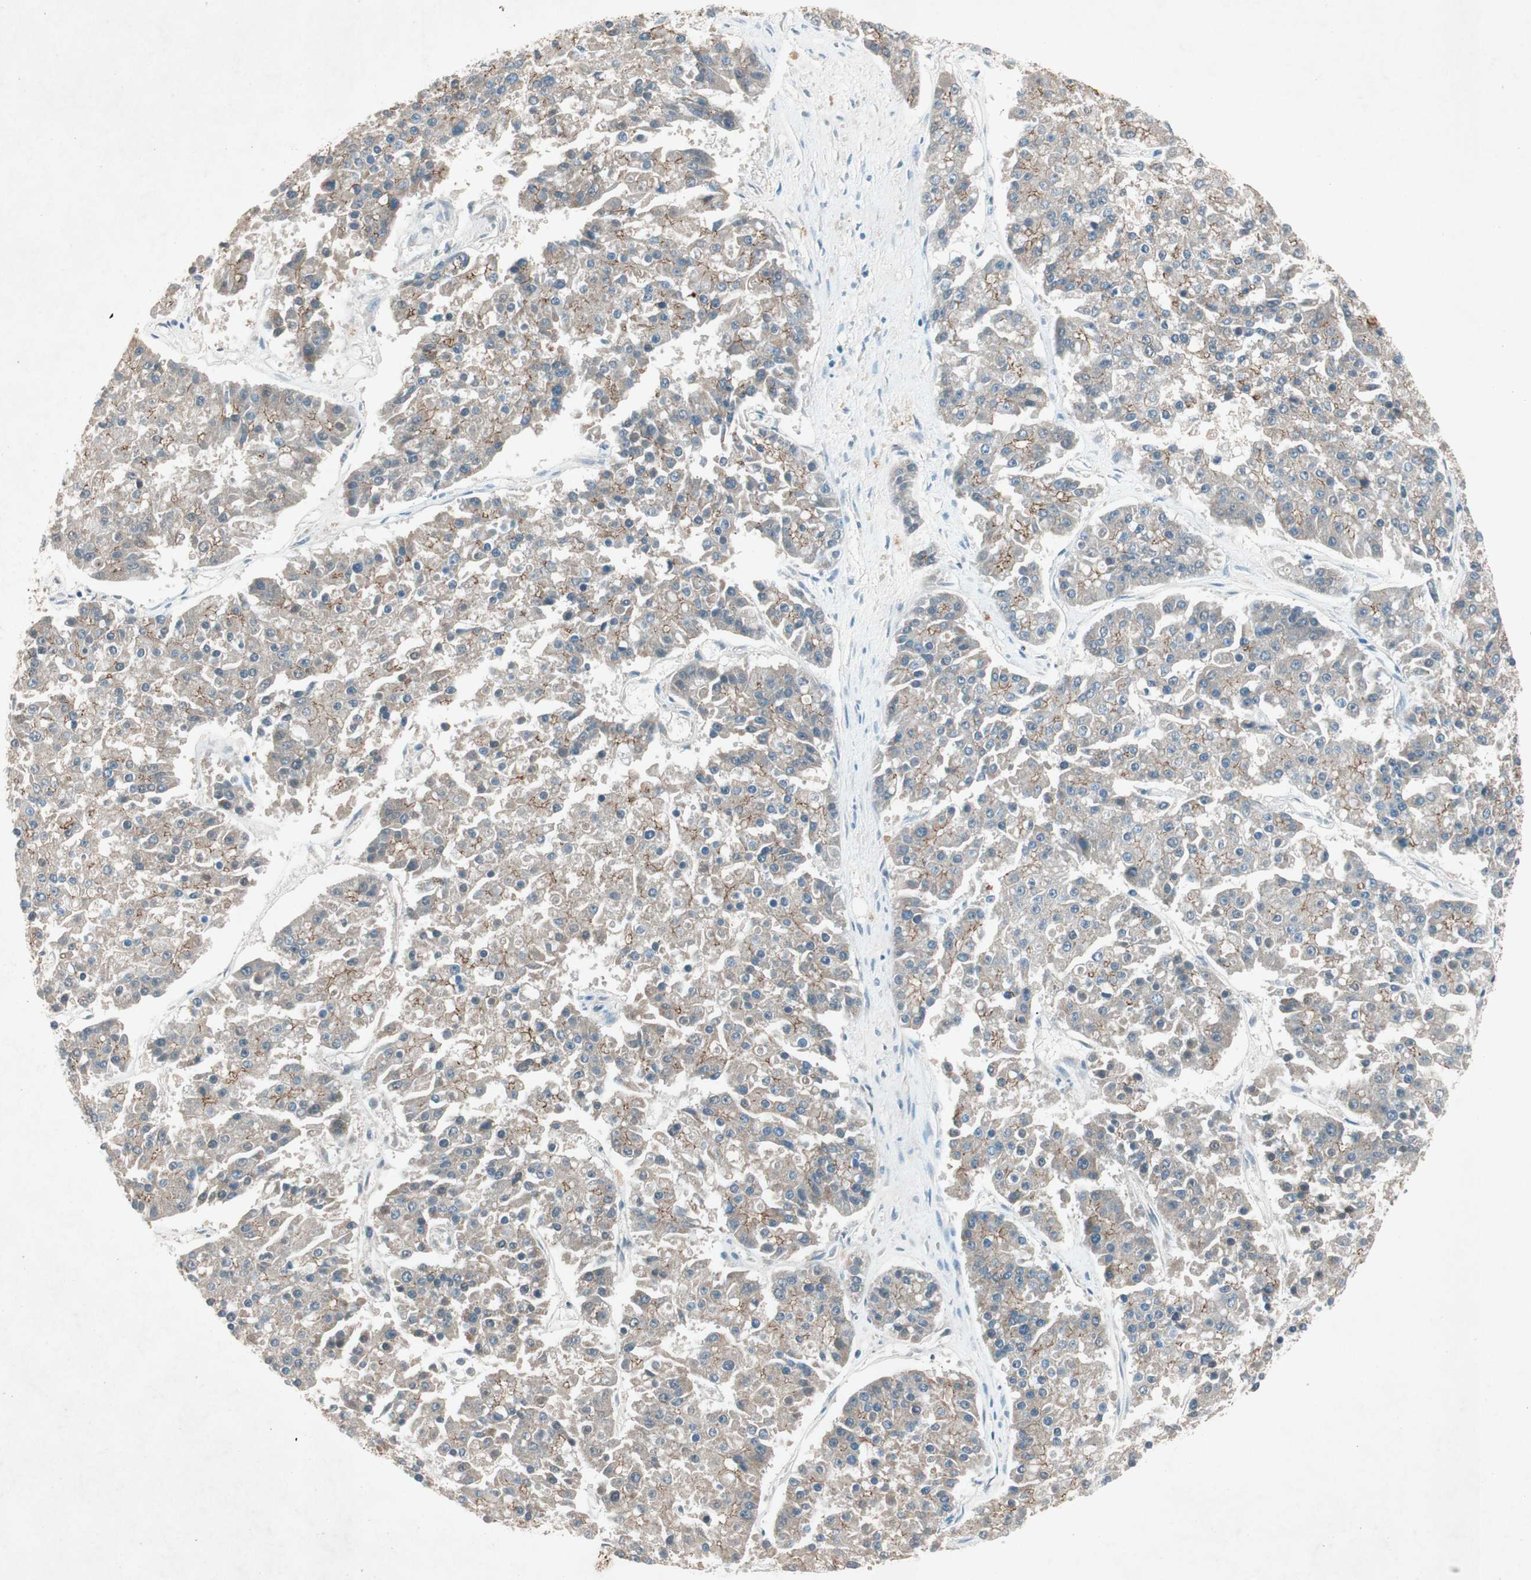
{"staining": {"intensity": "moderate", "quantity": "25%-75%", "location": "cytoplasmic/membranous"}, "tissue": "pancreatic cancer", "cell_type": "Tumor cells", "image_type": "cancer", "snomed": [{"axis": "morphology", "description": "Adenocarcinoma, NOS"}, {"axis": "topography", "description": "Pancreas"}], "caption": "High-magnification brightfield microscopy of pancreatic cancer stained with DAB (brown) and counterstained with hematoxylin (blue). tumor cells exhibit moderate cytoplasmic/membranous positivity is present in approximately25%-75% of cells.", "gene": "NKAIN1", "patient": {"sex": "male", "age": 50}}